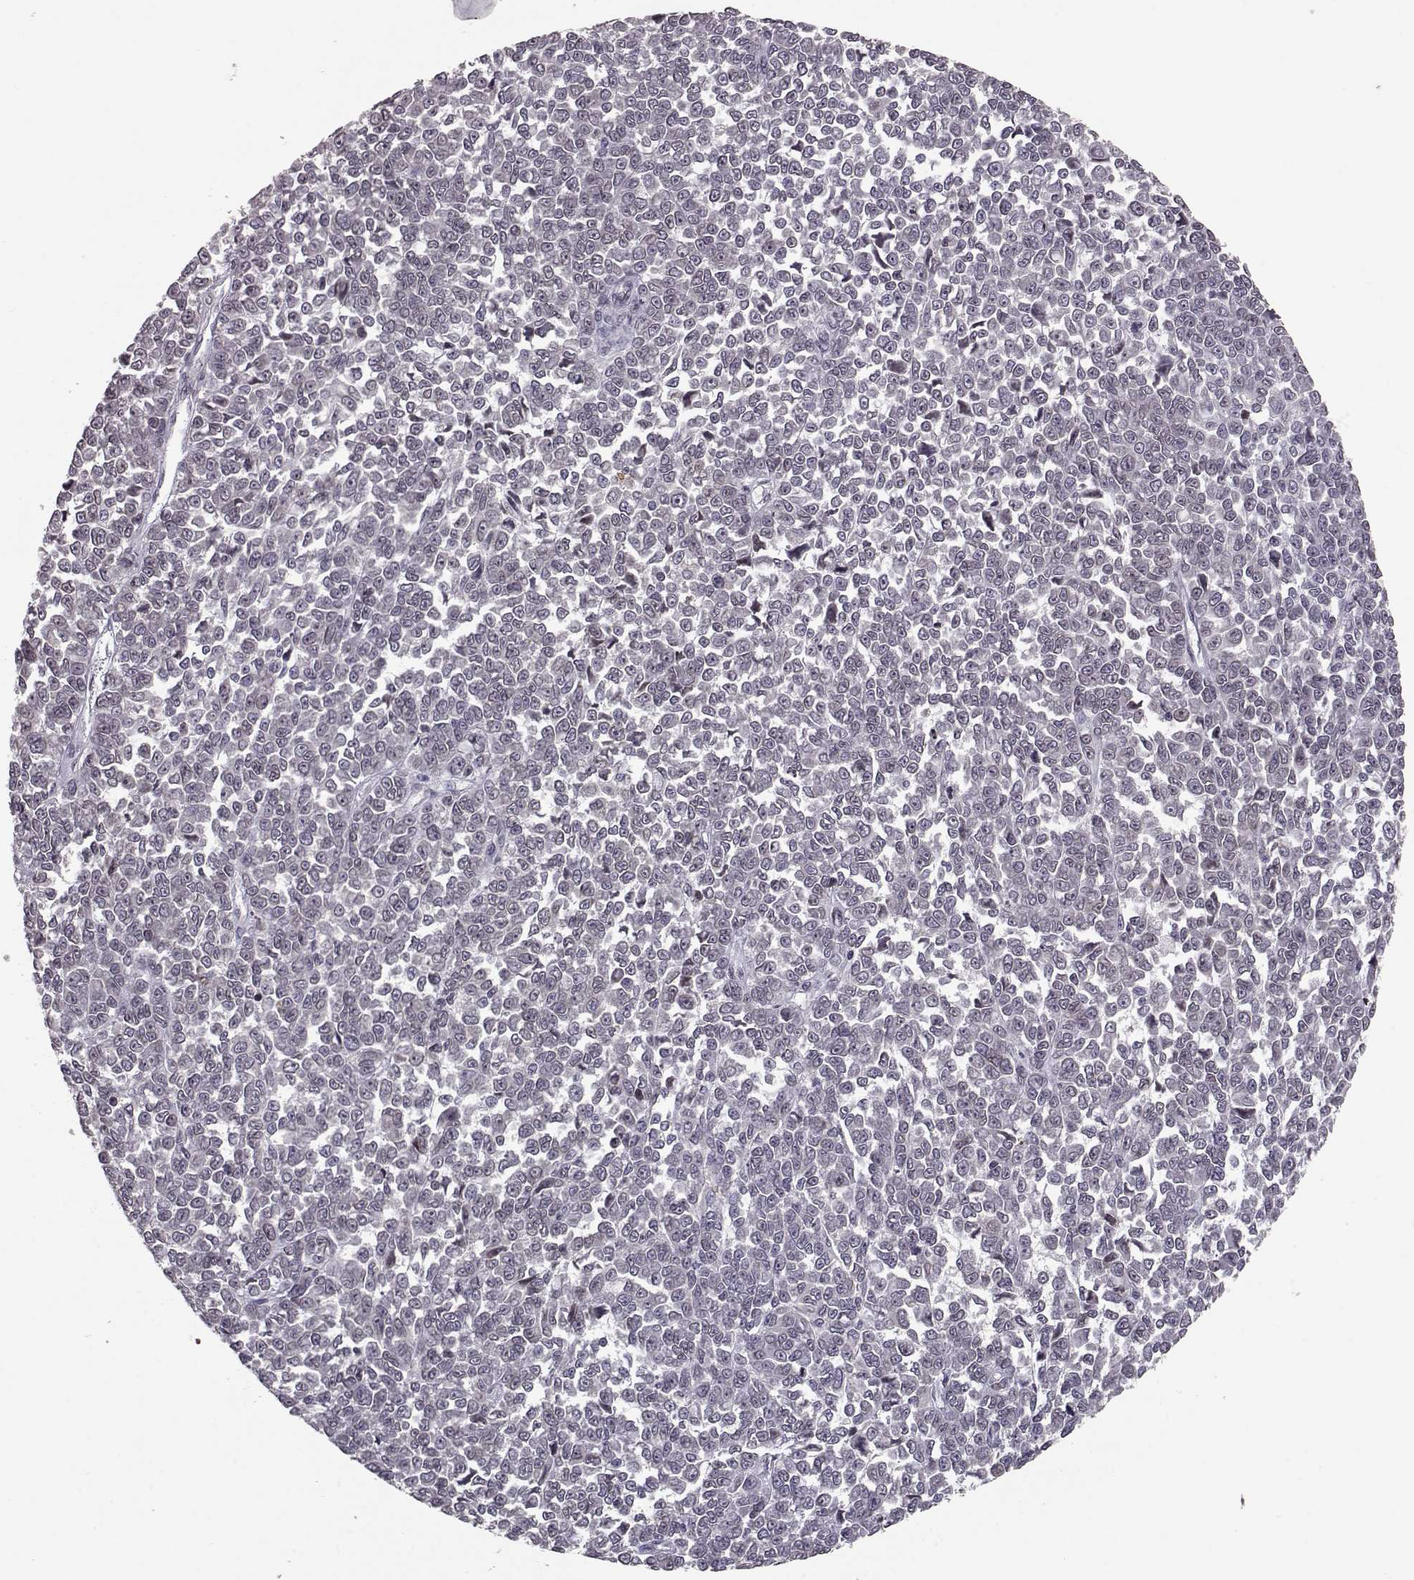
{"staining": {"intensity": "negative", "quantity": "none", "location": "none"}, "tissue": "melanoma", "cell_type": "Tumor cells", "image_type": "cancer", "snomed": [{"axis": "morphology", "description": "Malignant melanoma, NOS"}, {"axis": "topography", "description": "Skin"}], "caption": "A photomicrograph of human malignant melanoma is negative for staining in tumor cells. Brightfield microscopy of immunohistochemistry (IHC) stained with DAB (3,3'-diaminobenzidine) (brown) and hematoxylin (blue), captured at high magnification.", "gene": "NUP37", "patient": {"sex": "female", "age": 95}}